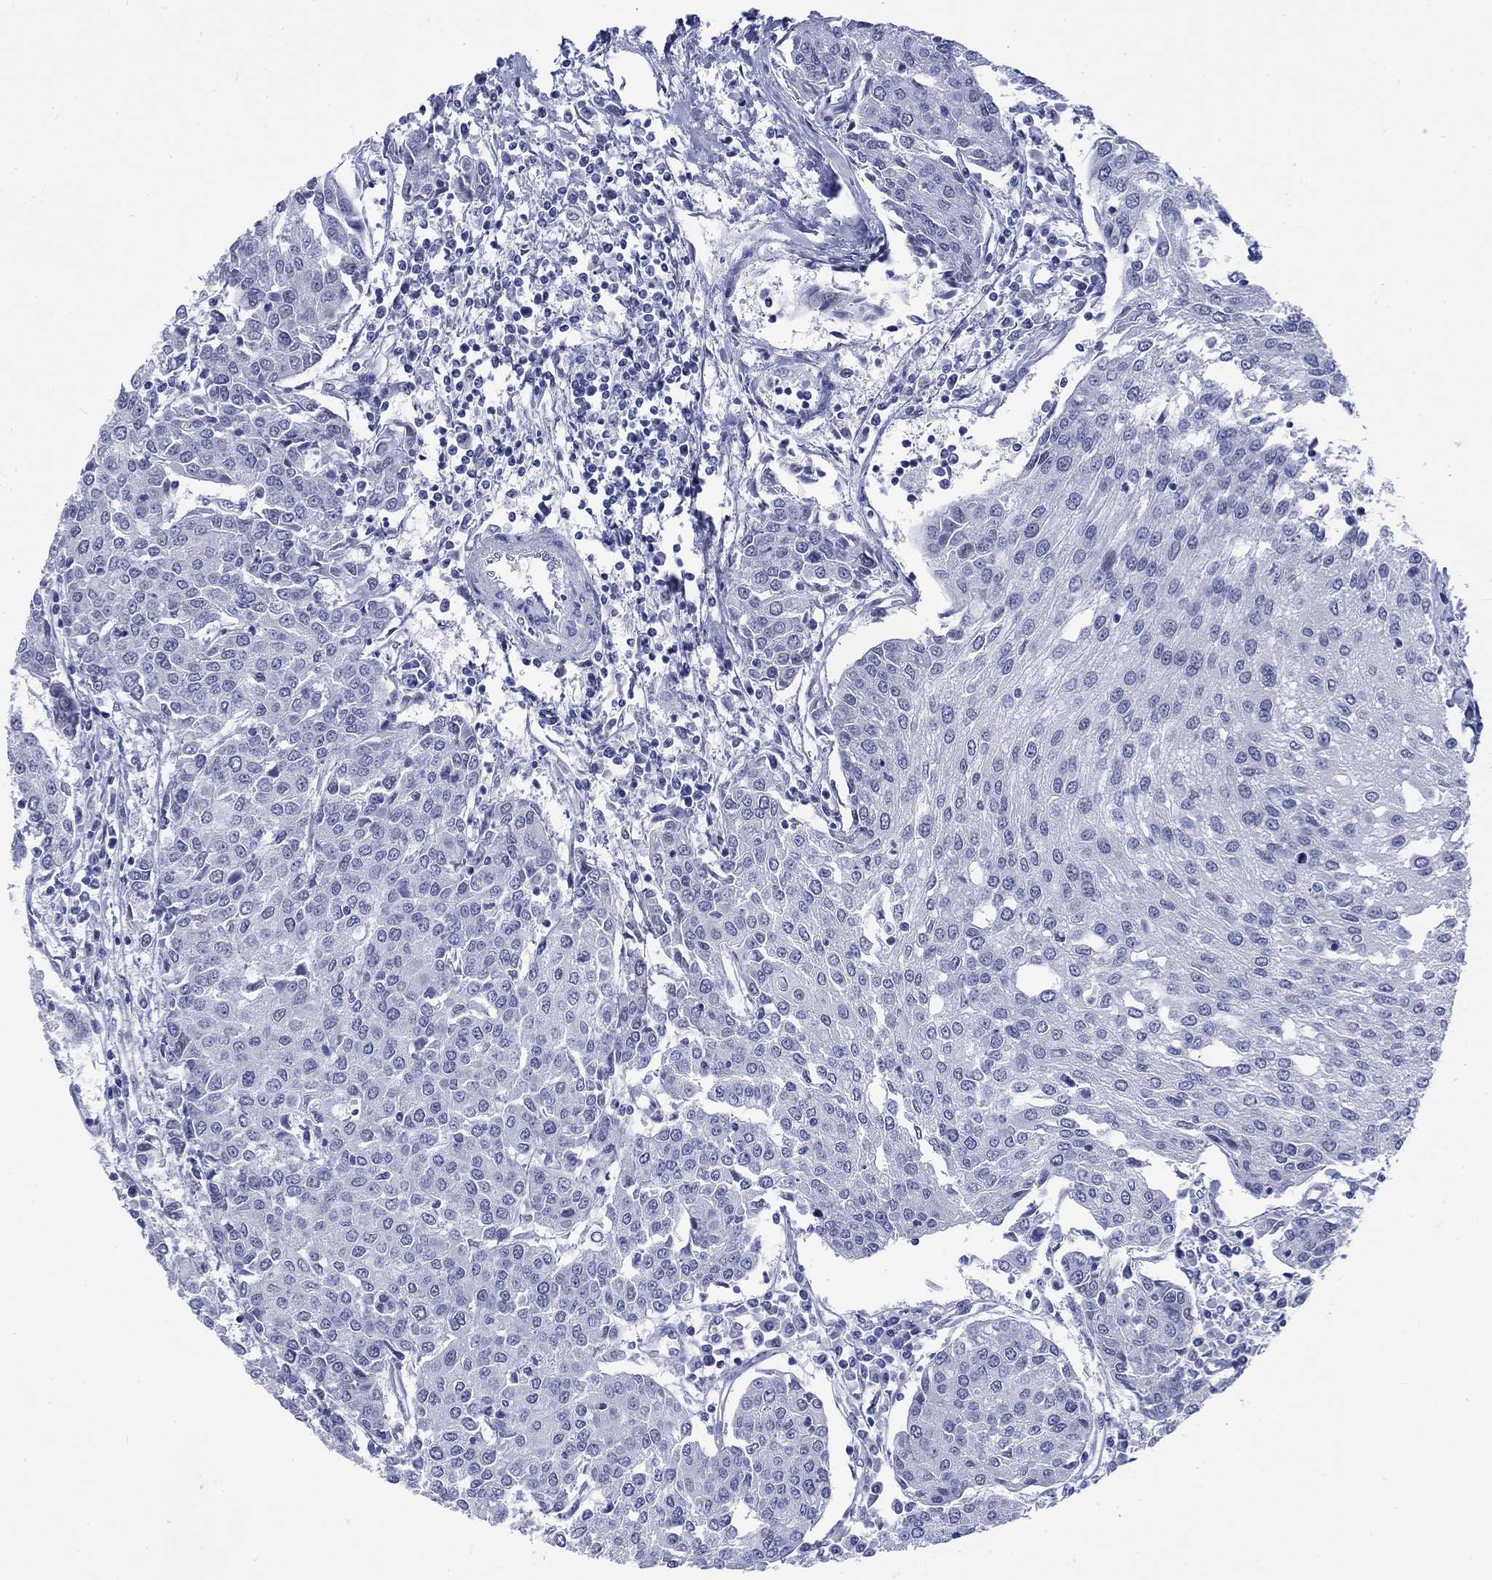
{"staining": {"intensity": "negative", "quantity": "none", "location": "none"}, "tissue": "urothelial cancer", "cell_type": "Tumor cells", "image_type": "cancer", "snomed": [{"axis": "morphology", "description": "Urothelial carcinoma, High grade"}, {"axis": "topography", "description": "Urinary bladder"}], "caption": "Tumor cells show no significant positivity in urothelial cancer.", "gene": "KRT76", "patient": {"sex": "female", "age": 85}}